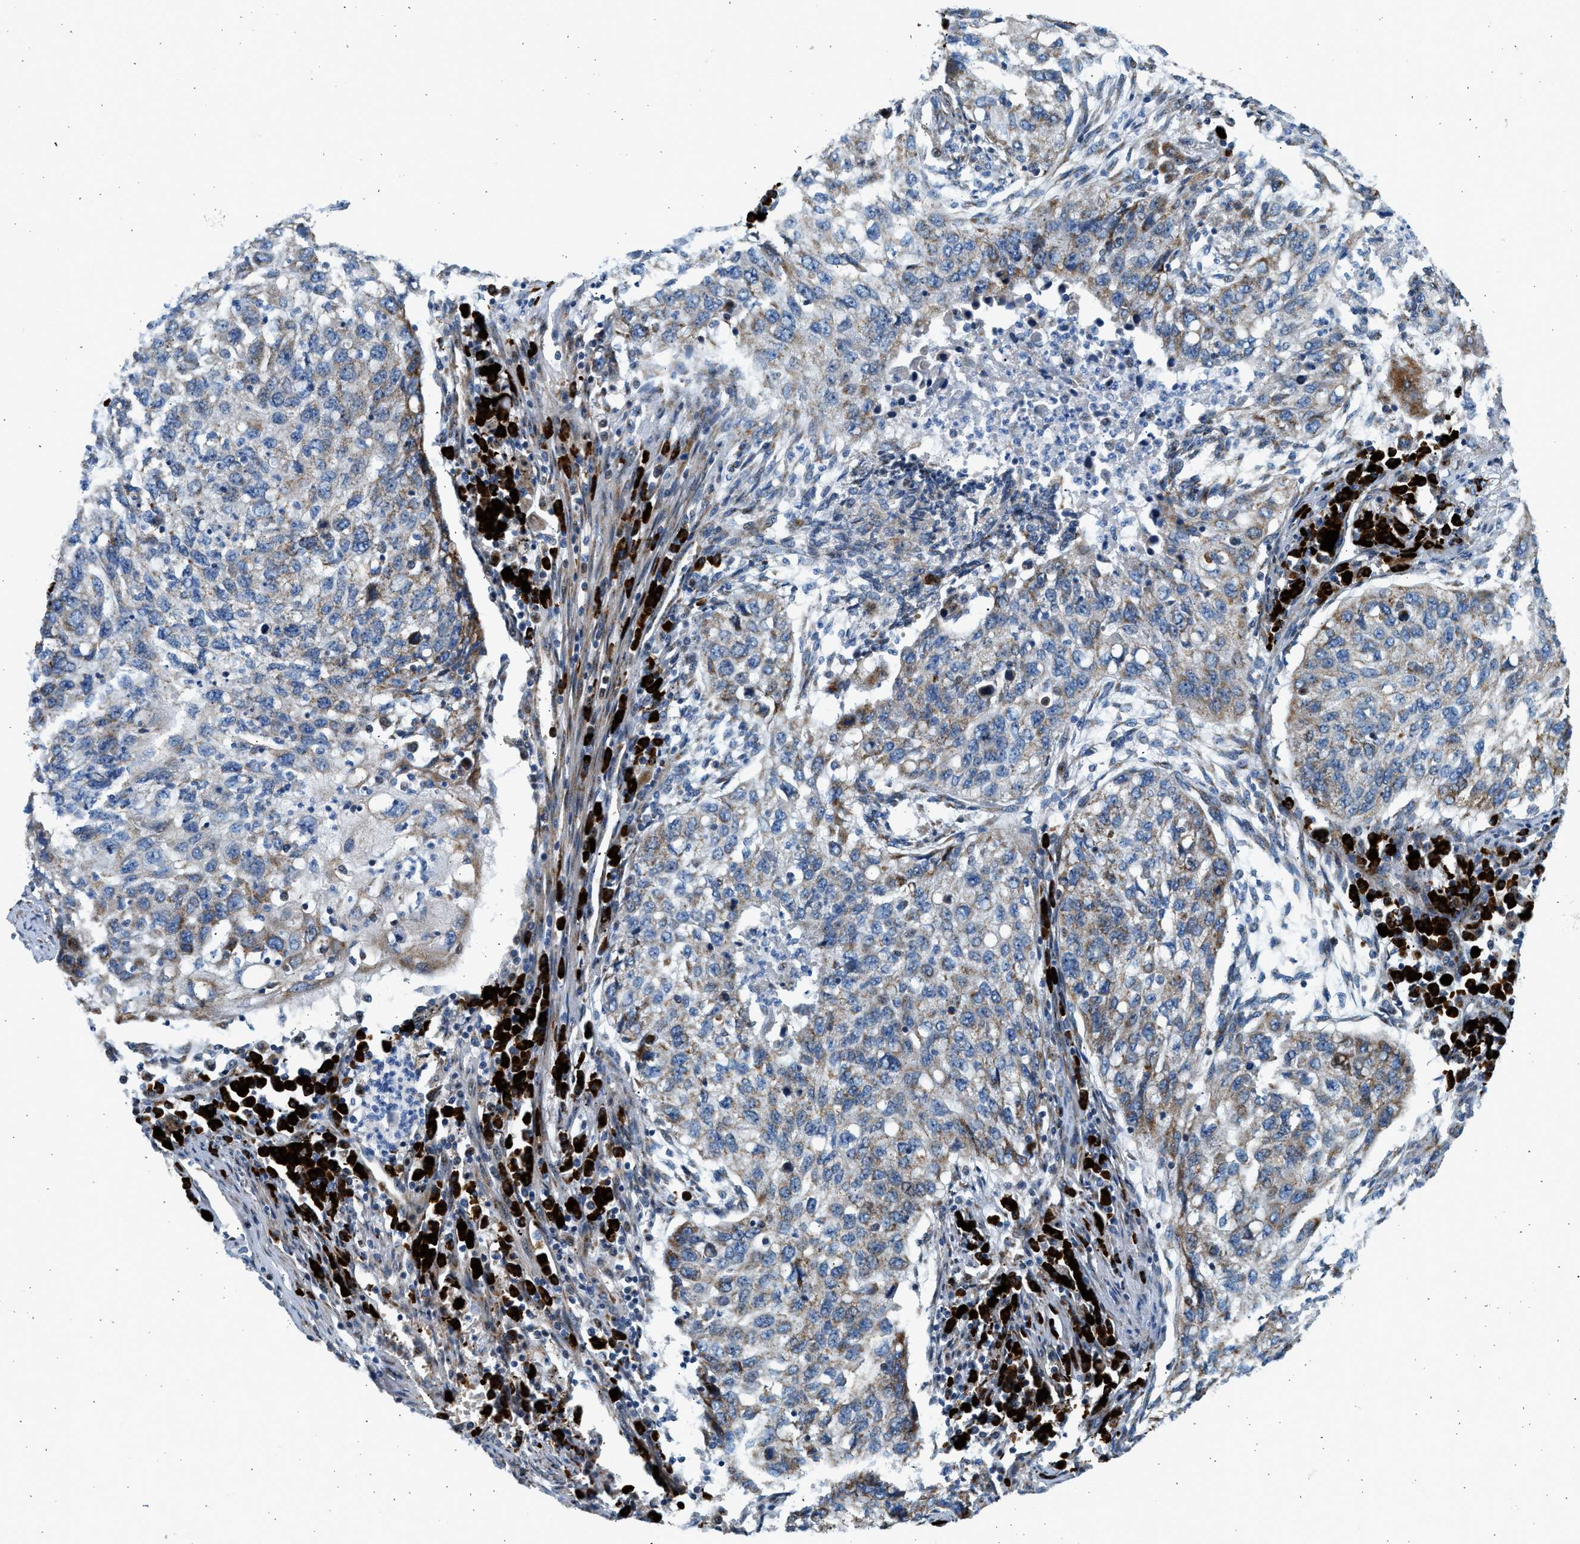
{"staining": {"intensity": "moderate", "quantity": ">75%", "location": "cytoplasmic/membranous"}, "tissue": "lung cancer", "cell_type": "Tumor cells", "image_type": "cancer", "snomed": [{"axis": "morphology", "description": "Squamous cell carcinoma, NOS"}, {"axis": "topography", "description": "Lung"}], "caption": "High-magnification brightfield microscopy of lung cancer stained with DAB (brown) and counterstained with hematoxylin (blue). tumor cells exhibit moderate cytoplasmic/membranous staining is seen in about>75% of cells.", "gene": "KCNMB3", "patient": {"sex": "female", "age": 63}}